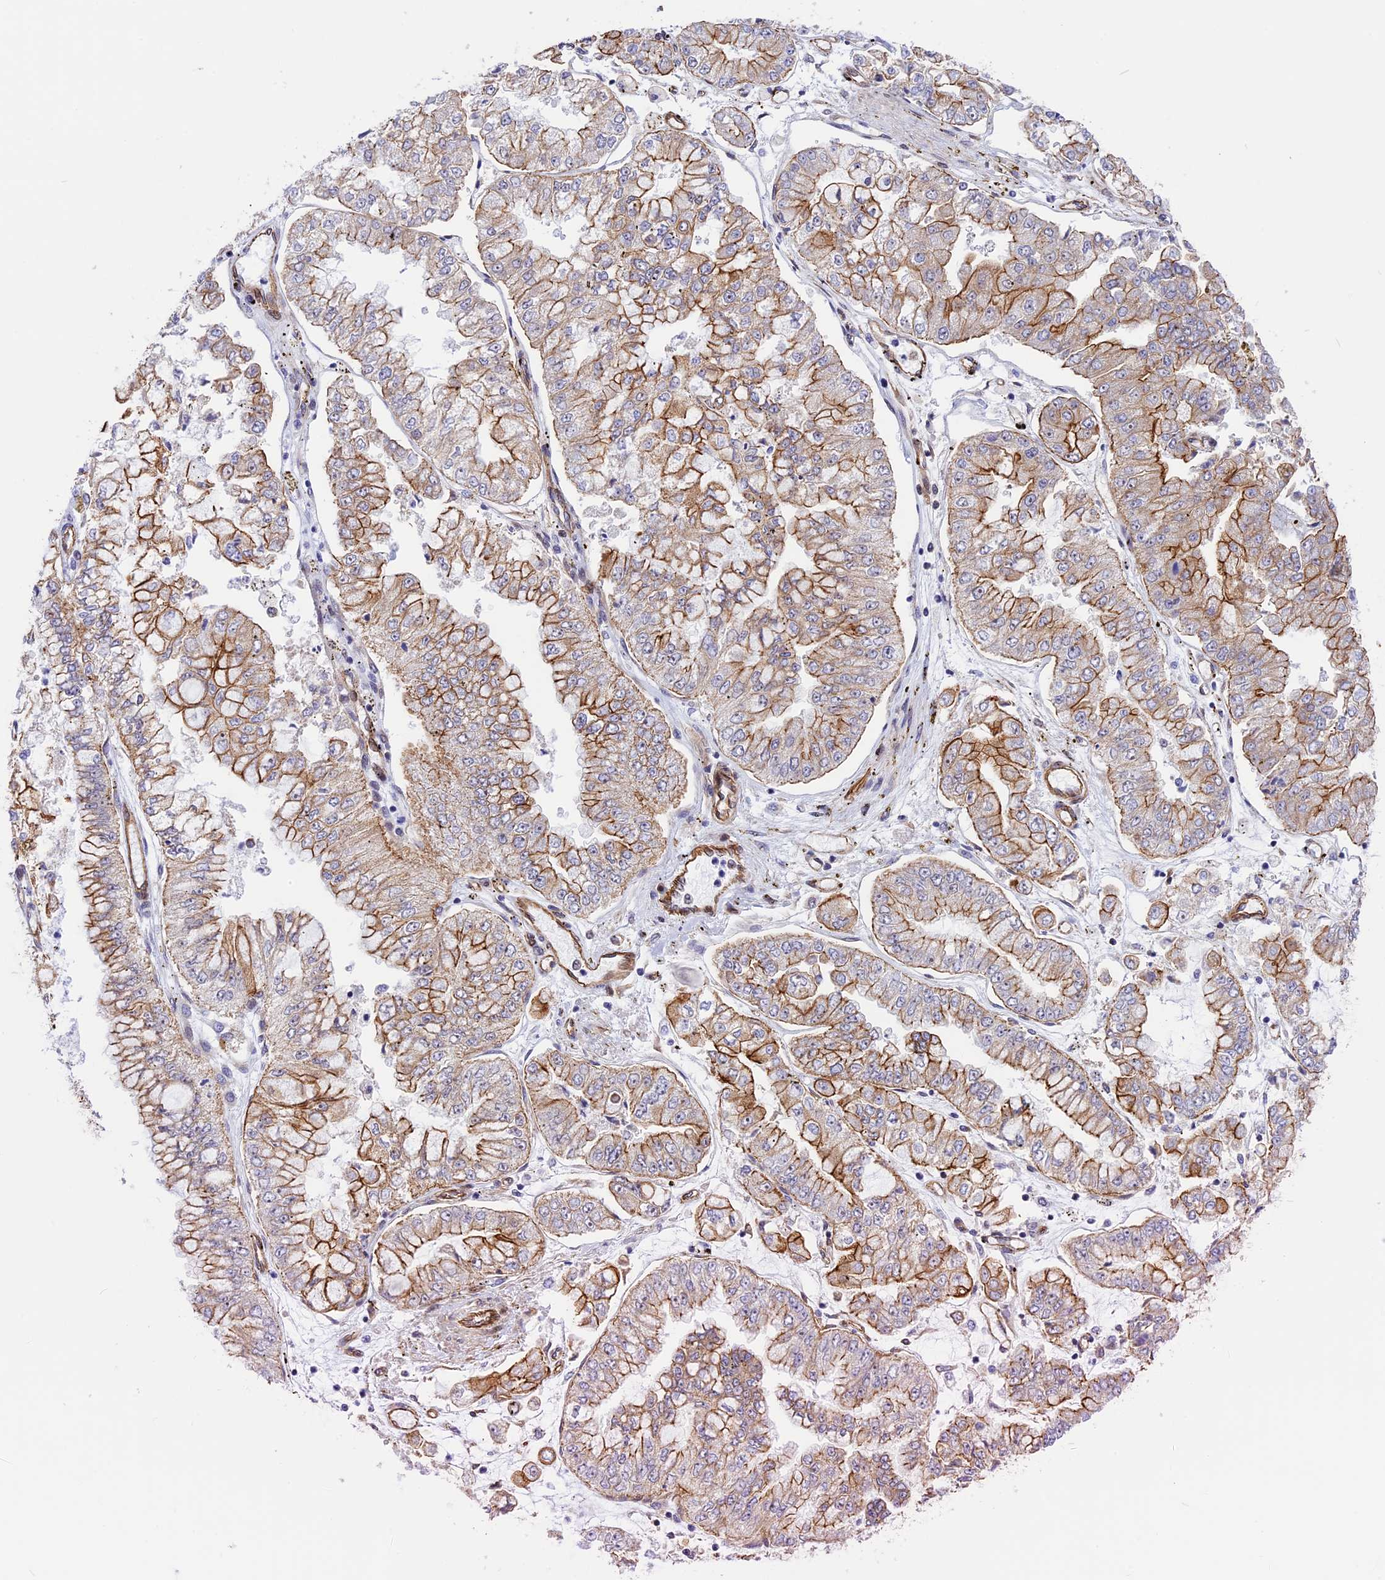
{"staining": {"intensity": "moderate", "quantity": "25%-75%", "location": "cytoplasmic/membranous"}, "tissue": "stomach cancer", "cell_type": "Tumor cells", "image_type": "cancer", "snomed": [{"axis": "morphology", "description": "Adenocarcinoma, NOS"}, {"axis": "topography", "description": "Stomach"}], "caption": "Protein staining of stomach cancer (adenocarcinoma) tissue demonstrates moderate cytoplasmic/membranous staining in approximately 25%-75% of tumor cells. (IHC, brightfield microscopy, high magnification).", "gene": "R3HDM4", "patient": {"sex": "male", "age": 76}}